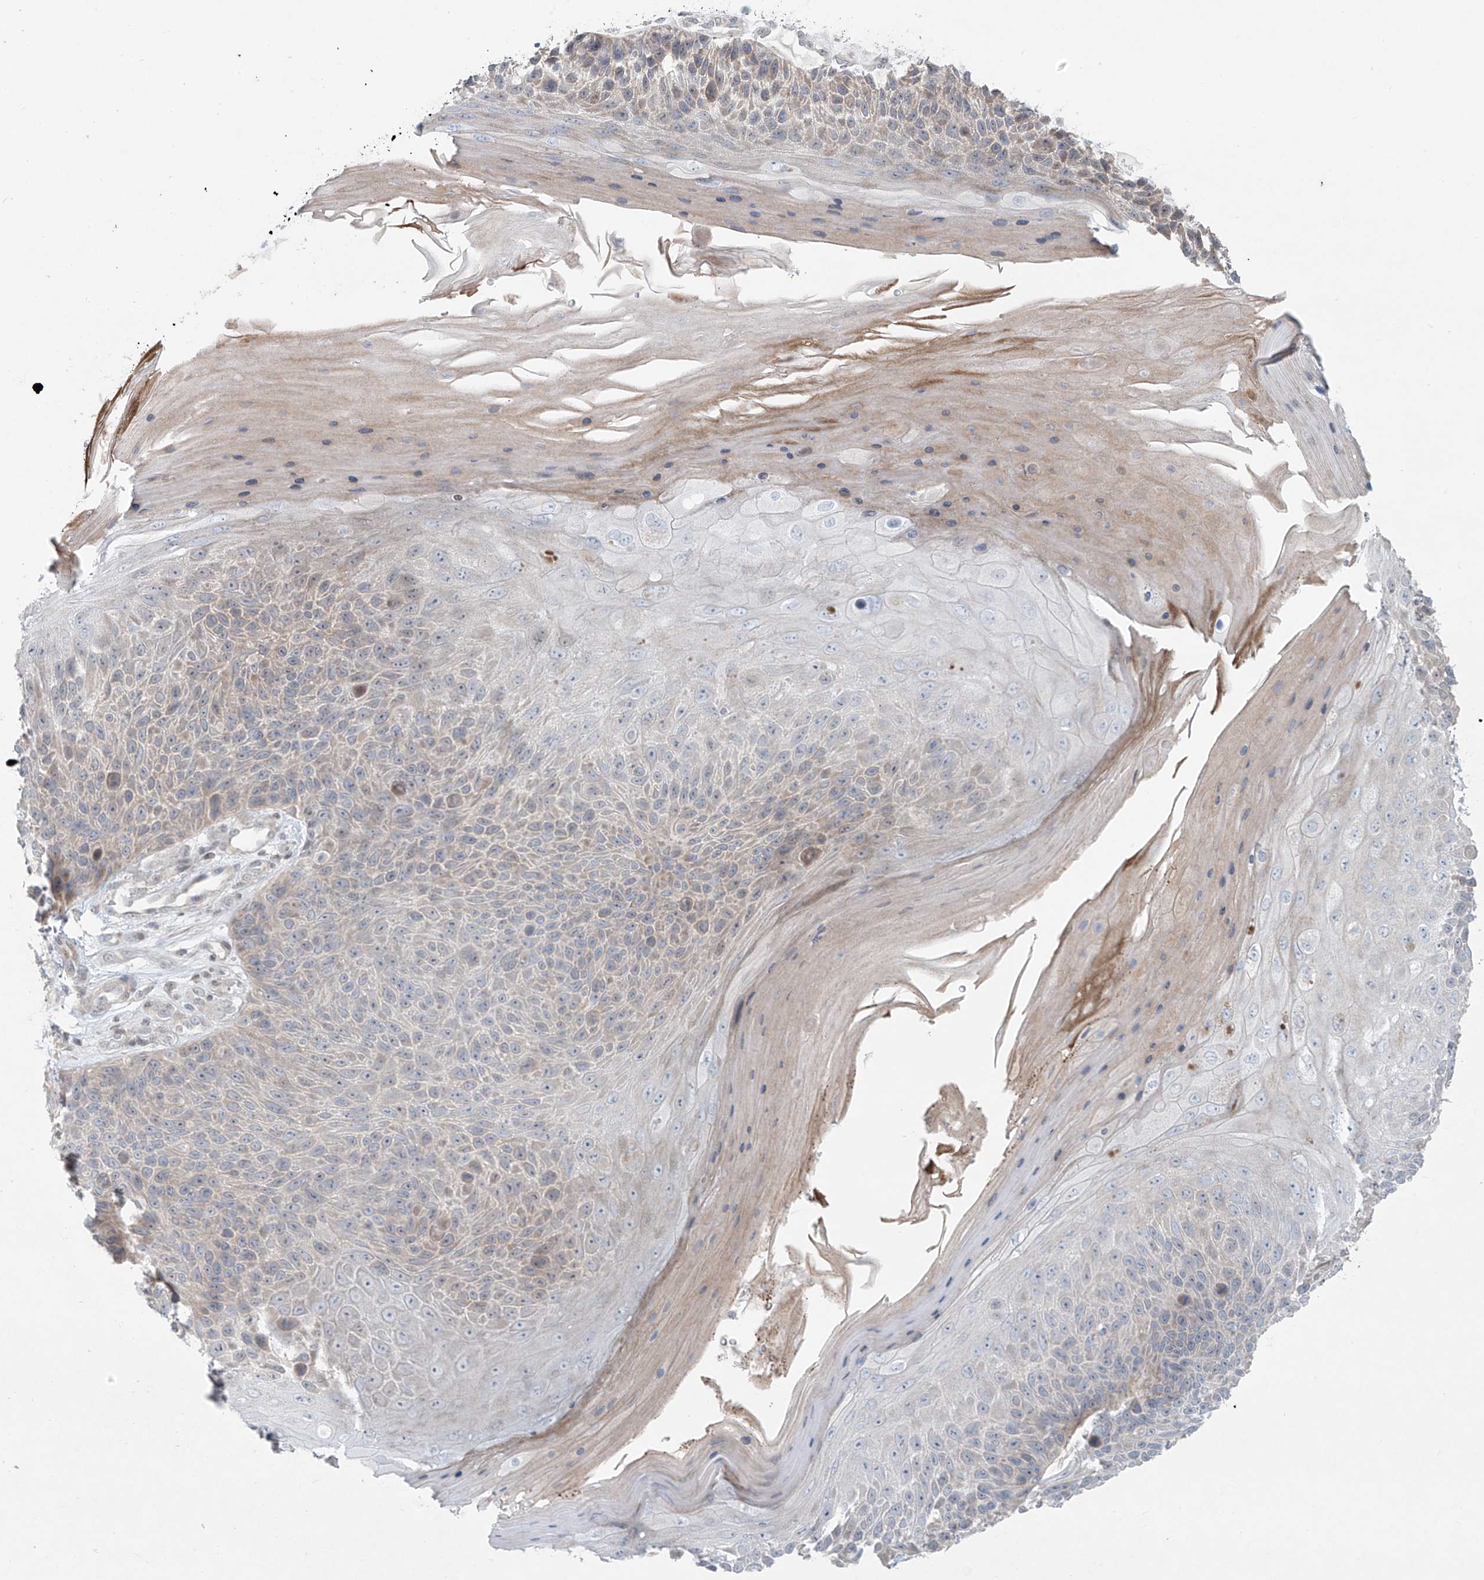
{"staining": {"intensity": "weak", "quantity": "25%-75%", "location": "cytoplasmic/membranous"}, "tissue": "skin cancer", "cell_type": "Tumor cells", "image_type": "cancer", "snomed": [{"axis": "morphology", "description": "Squamous cell carcinoma, NOS"}, {"axis": "topography", "description": "Skin"}], "caption": "This is an image of immunohistochemistry staining of skin squamous cell carcinoma, which shows weak positivity in the cytoplasmic/membranous of tumor cells.", "gene": "PPAT", "patient": {"sex": "female", "age": 88}}